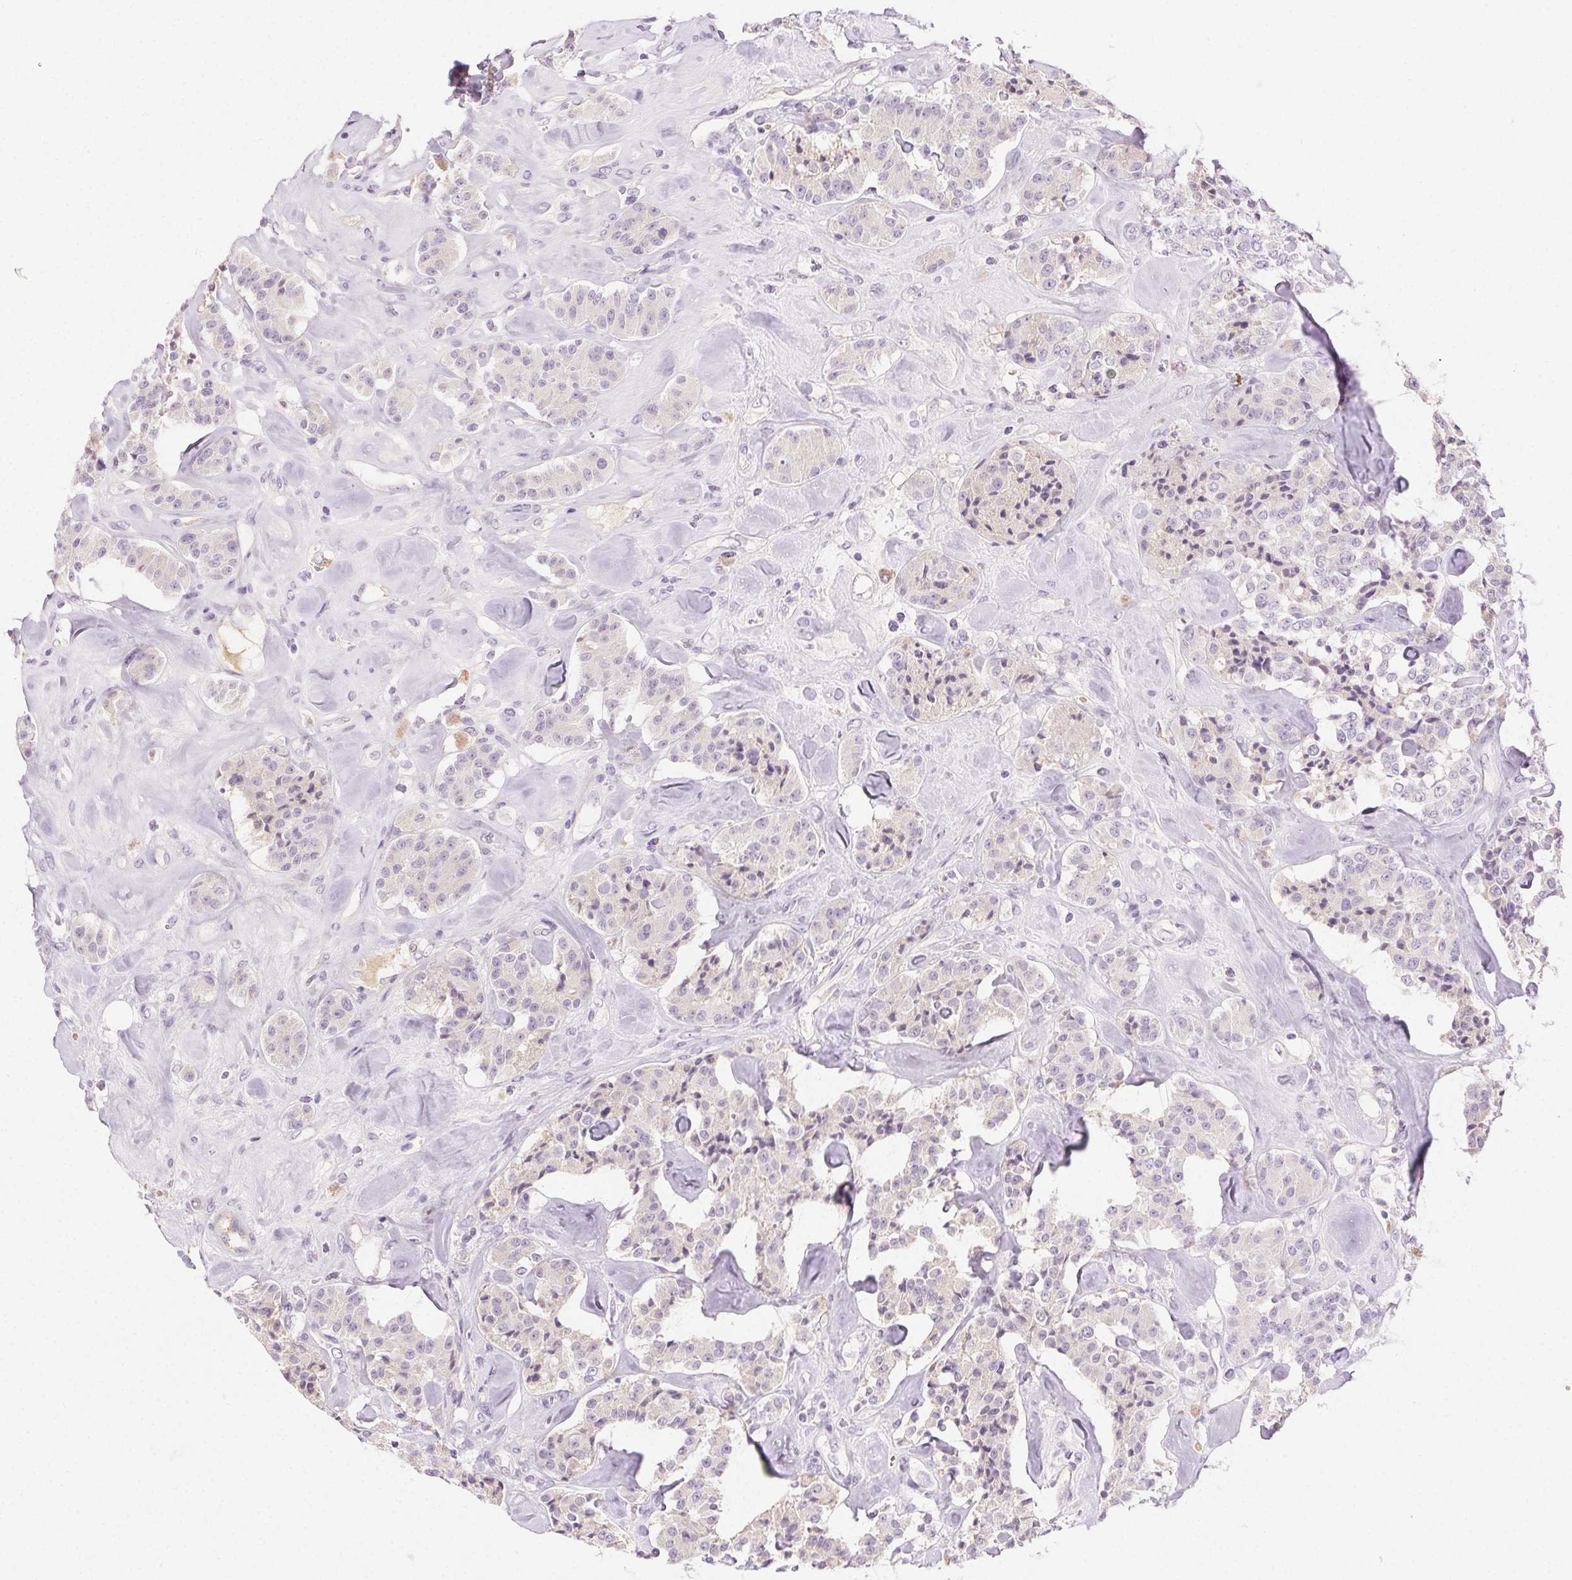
{"staining": {"intensity": "negative", "quantity": "none", "location": "none"}, "tissue": "carcinoid", "cell_type": "Tumor cells", "image_type": "cancer", "snomed": [{"axis": "morphology", "description": "Carcinoid, malignant, NOS"}, {"axis": "topography", "description": "Pancreas"}], "caption": "Immunohistochemistry micrograph of human carcinoid stained for a protein (brown), which shows no staining in tumor cells.", "gene": "BPIFB2", "patient": {"sex": "male", "age": 41}}